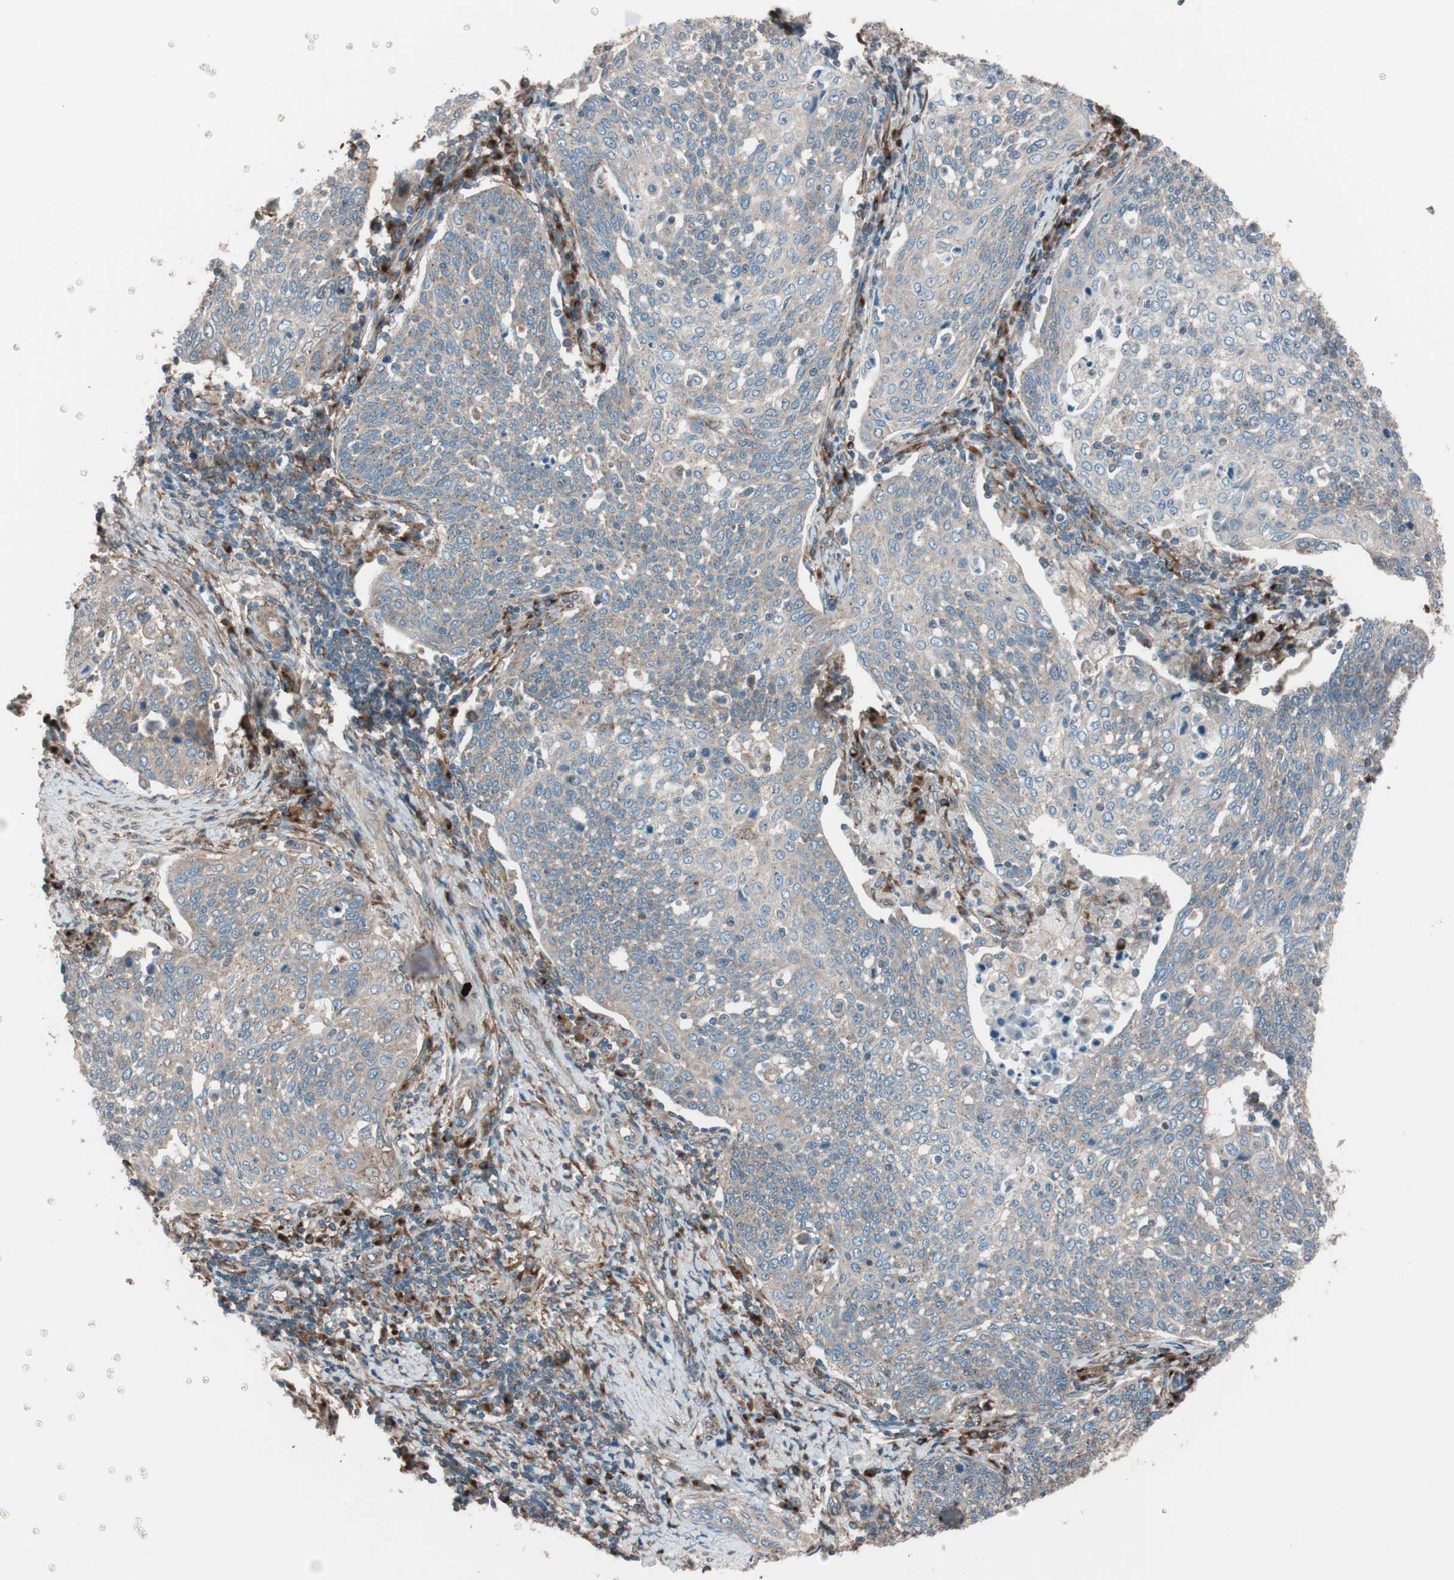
{"staining": {"intensity": "weak", "quantity": "25%-75%", "location": "cytoplasmic/membranous"}, "tissue": "cervical cancer", "cell_type": "Tumor cells", "image_type": "cancer", "snomed": [{"axis": "morphology", "description": "Squamous cell carcinoma, NOS"}, {"axis": "topography", "description": "Cervix"}], "caption": "A histopathology image of squamous cell carcinoma (cervical) stained for a protein reveals weak cytoplasmic/membranous brown staining in tumor cells. (brown staining indicates protein expression, while blue staining denotes nuclei).", "gene": "SEC31A", "patient": {"sex": "female", "age": 34}}